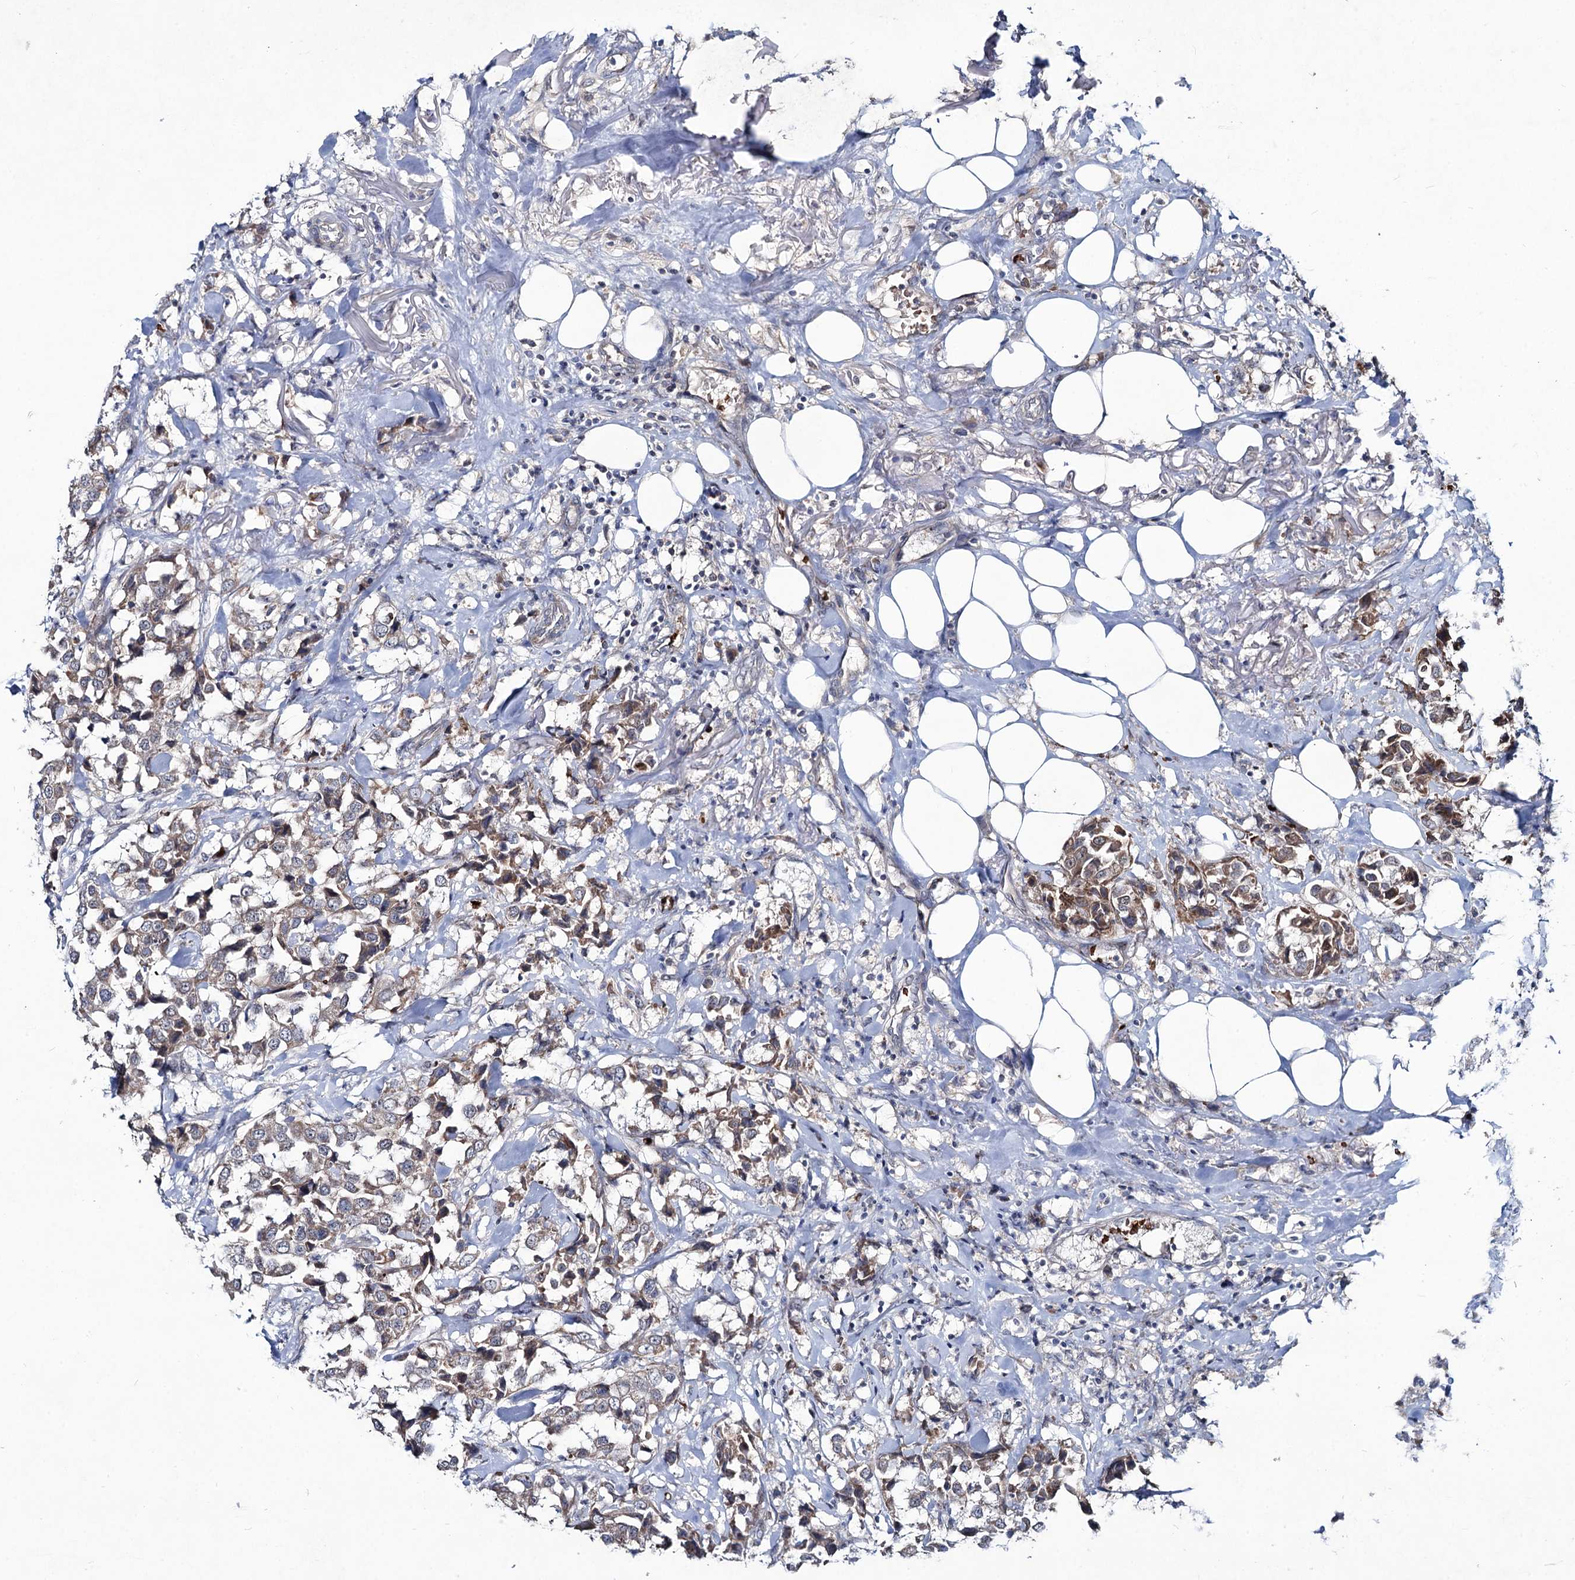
{"staining": {"intensity": "moderate", "quantity": ">75%", "location": "cytoplasmic/membranous"}, "tissue": "breast cancer", "cell_type": "Tumor cells", "image_type": "cancer", "snomed": [{"axis": "morphology", "description": "Duct carcinoma"}, {"axis": "topography", "description": "Breast"}], "caption": "Moderate cytoplasmic/membranous expression for a protein is identified in about >75% of tumor cells of invasive ductal carcinoma (breast) using IHC.", "gene": "RNF6", "patient": {"sex": "female", "age": 80}}